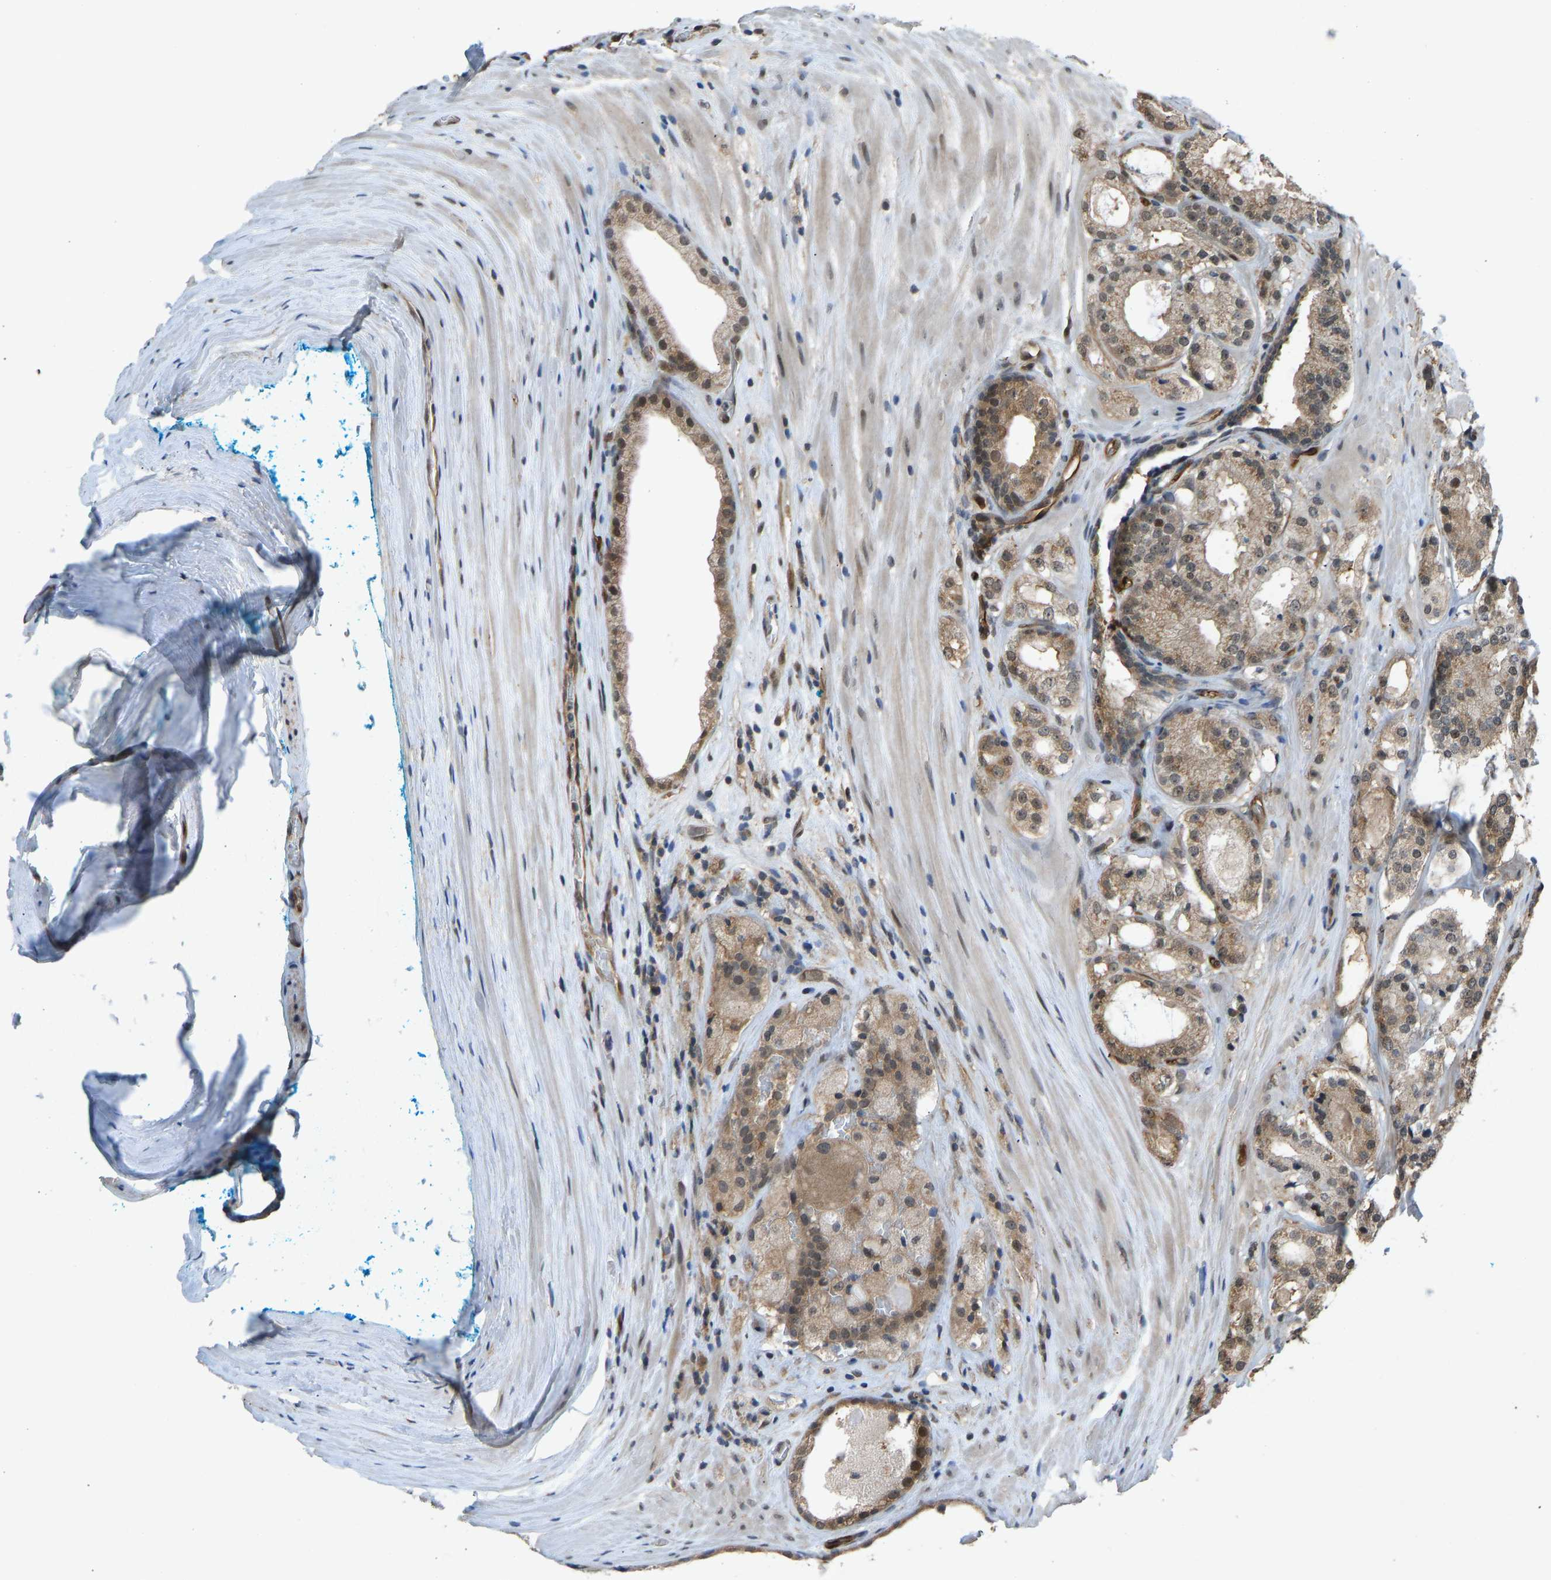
{"staining": {"intensity": "moderate", "quantity": ">75%", "location": "cytoplasmic/membranous,nuclear"}, "tissue": "prostate cancer", "cell_type": "Tumor cells", "image_type": "cancer", "snomed": [{"axis": "morphology", "description": "Adenocarcinoma, High grade"}, {"axis": "topography", "description": "Prostate"}], "caption": "Adenocarcinoma (high-grade) (prostate) was stained to show a protein in brown. There is medium levels of moderate cytoplasmic/membranous and nuclear expression in approximately >75% of tumor cells. (Brightfield microscopy of DAB IHC at high magnification).", "gene": "CCT8", "patient": {"sex": "male", "age": 65}}